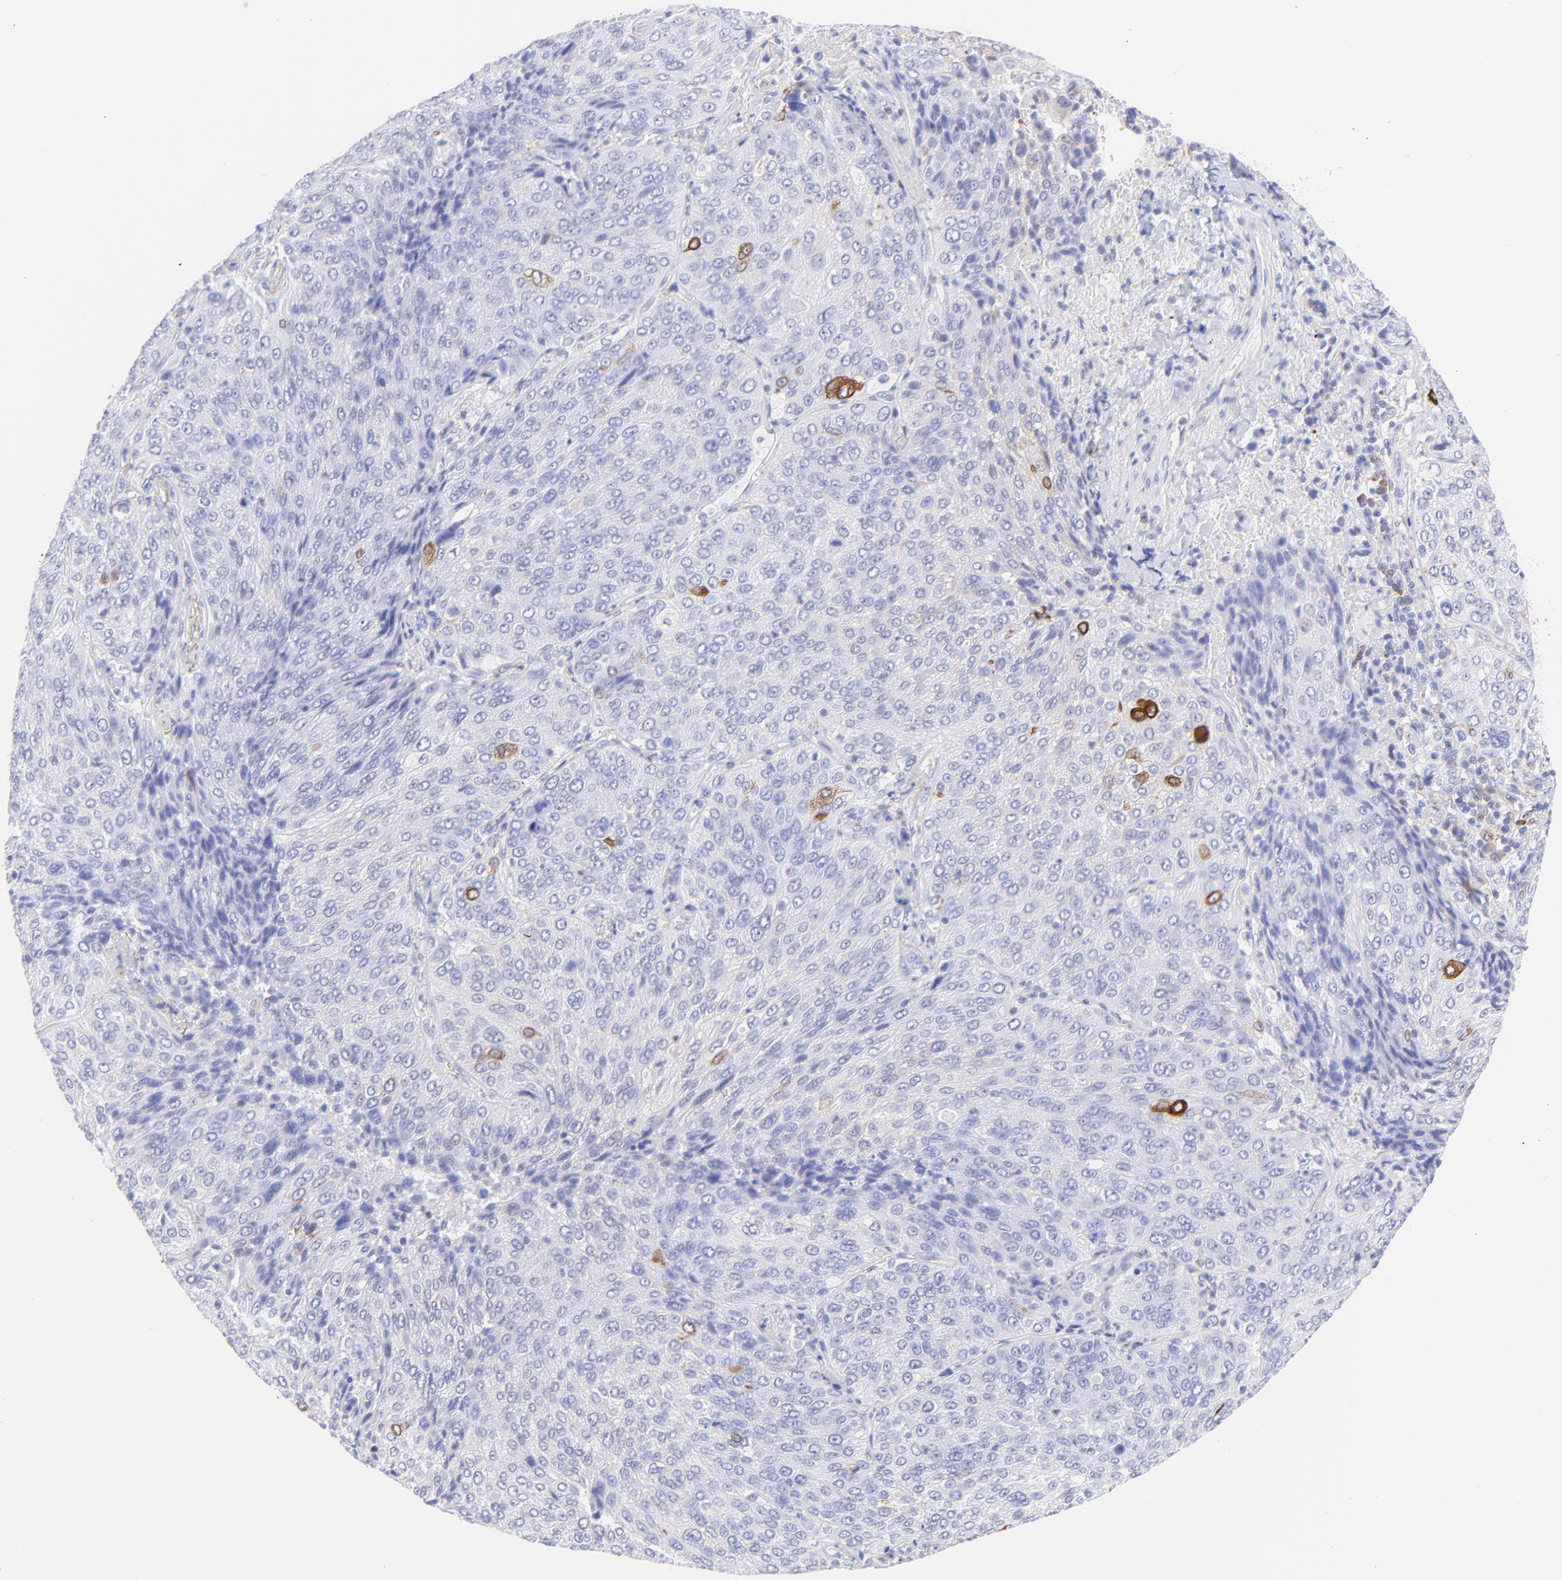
{"staining": {"intensity": "moderate", "quantity": "<25%", "location": "cytoplasmic/membranous"}, "tissue": "lung cancer", "cell_type": "Tumor cells", "image_type": "cancer", "snomed": [{"axis": "morphology", "description": "Squamous cell carcinoma, NOS"}, {"axis": "topography", "description": "Lung"}], "caption": "Squamous cell carcinoma (lung) stained for a protein (brown) demonstrates moderate cytoplasmic/membranous positive positivity in about <25% of tumor cells.", "gene": "IRAG2", "patient": {"sex": "male", "age": 54}}